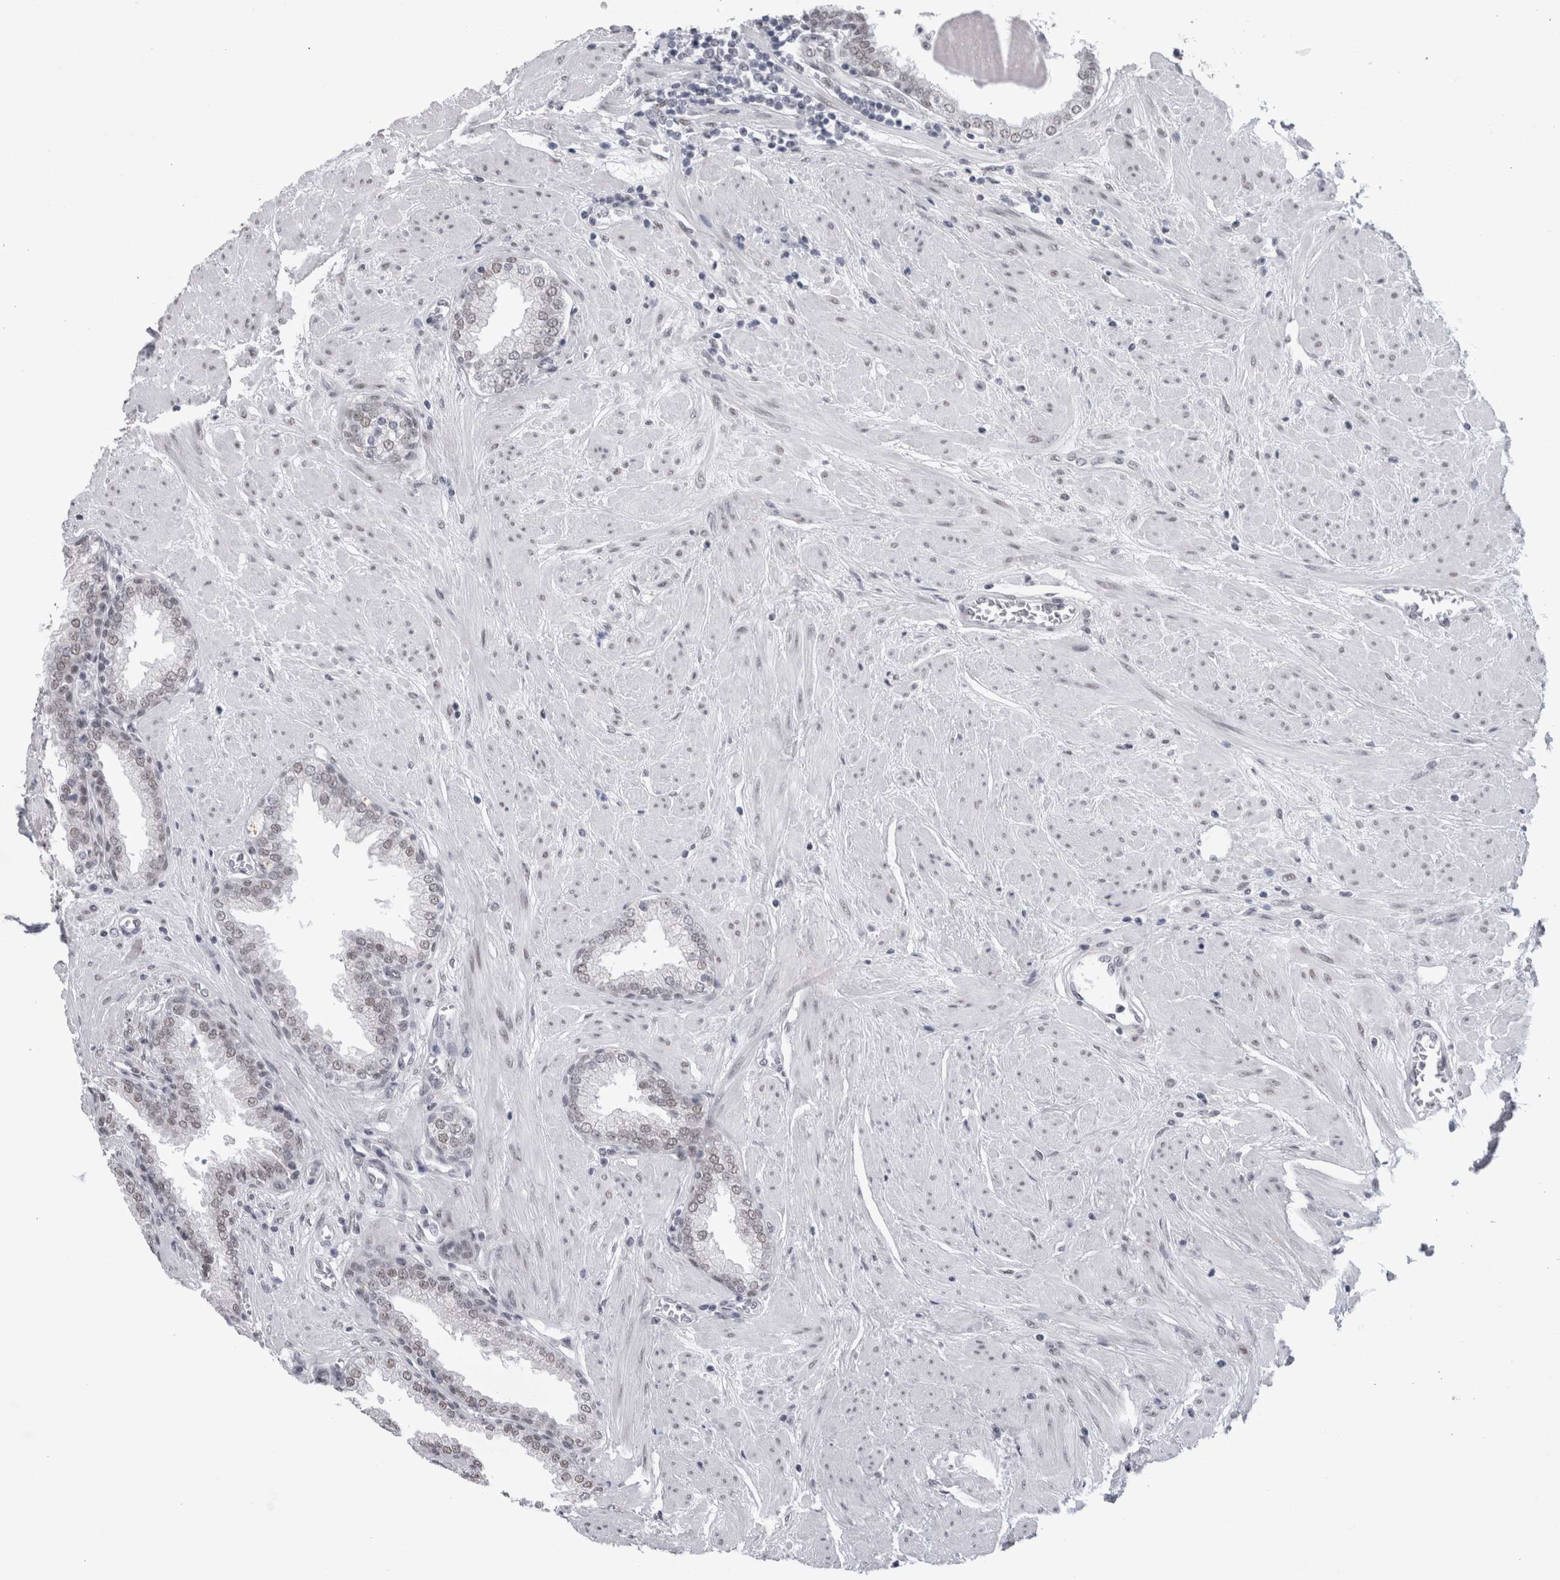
{"staining": {"intensity": "strong", "quantity": "25%-75%", "location": "nuclear"}, "tissue": "prostate", "cell_type": "Glandular cells", "image_type": "normal", "snomed": [{"axis": "morphology", "description": "Normal tissue, NOS"}, {"axis": "topography", "description": "Prostate"}], "caption": "Immunohistochemistry (IHC) staining of benign prostate, which displays high levels of strong nuclear staining in about 25%-75% of glandular cells indicating strong nuclear protein positivity. The staining was performed using DAB (3,3'-diaminobenzidine) (brown) for protein detection and nuclei were counterstained in hematoxylin (blue).", "gene": "API5", "patient": {"sex": "male", "age": 51}}